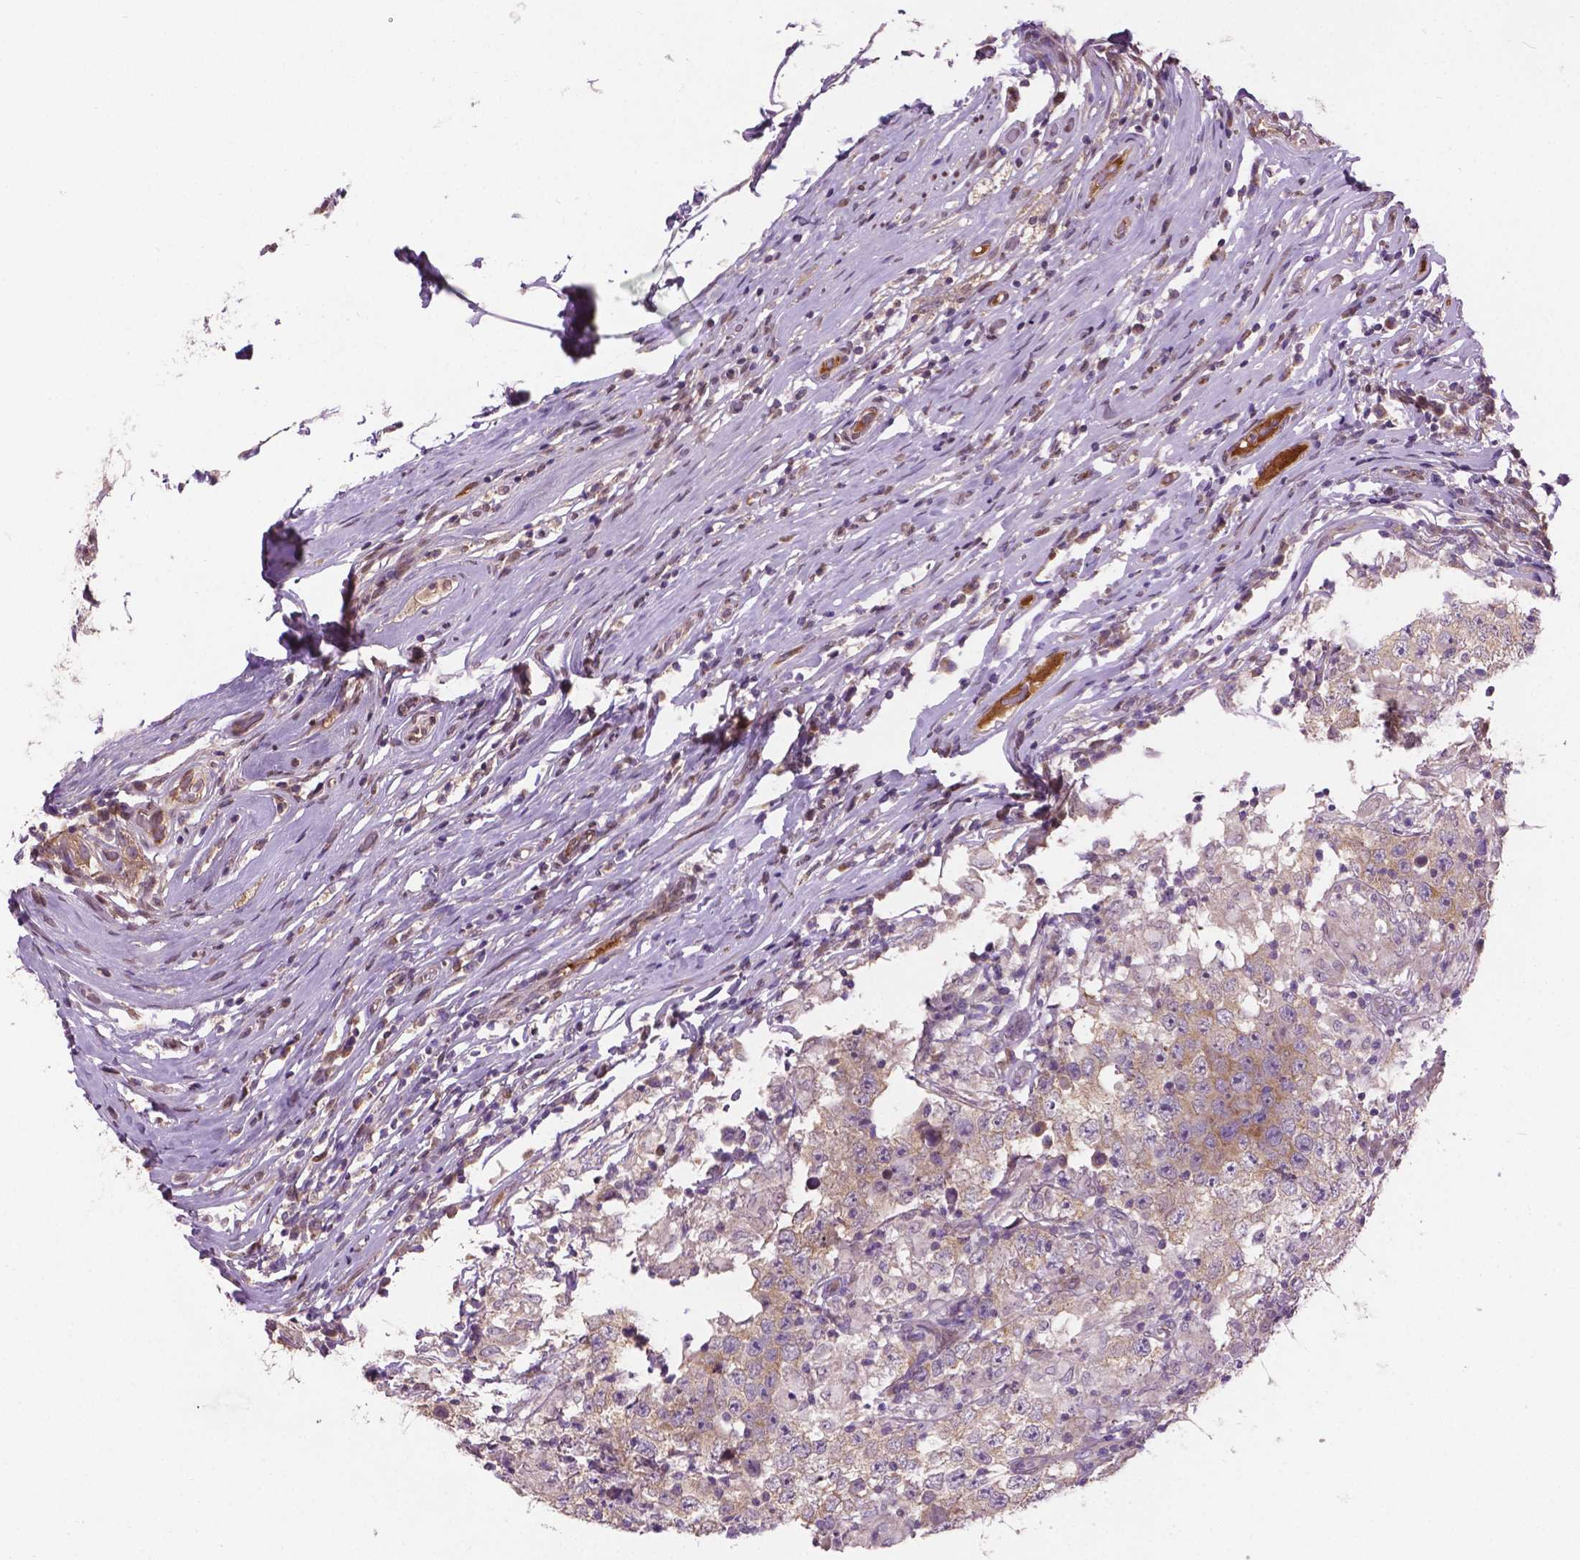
{"staining": {"intensity": "negative", "quantity": "none", "location": "none"}, "tissue": "testis cancer", "cell_type": "Tumor cells", "image_type": "cancer", "snomed": [{"axis": "morphology", "description": "Seminoma, NOS"}, {"axis": "morphology", "description": "Carcinoma, Embryonal, NOS"}, {"axis": "topography", "description": "Testis"}], "caption": "A micrograph of human testis seminoma is negative for staining in tumor cells. Nuclei are stained in blue.", "gene": "IRF6", "patient": {"sex": "male", "age": 41}}